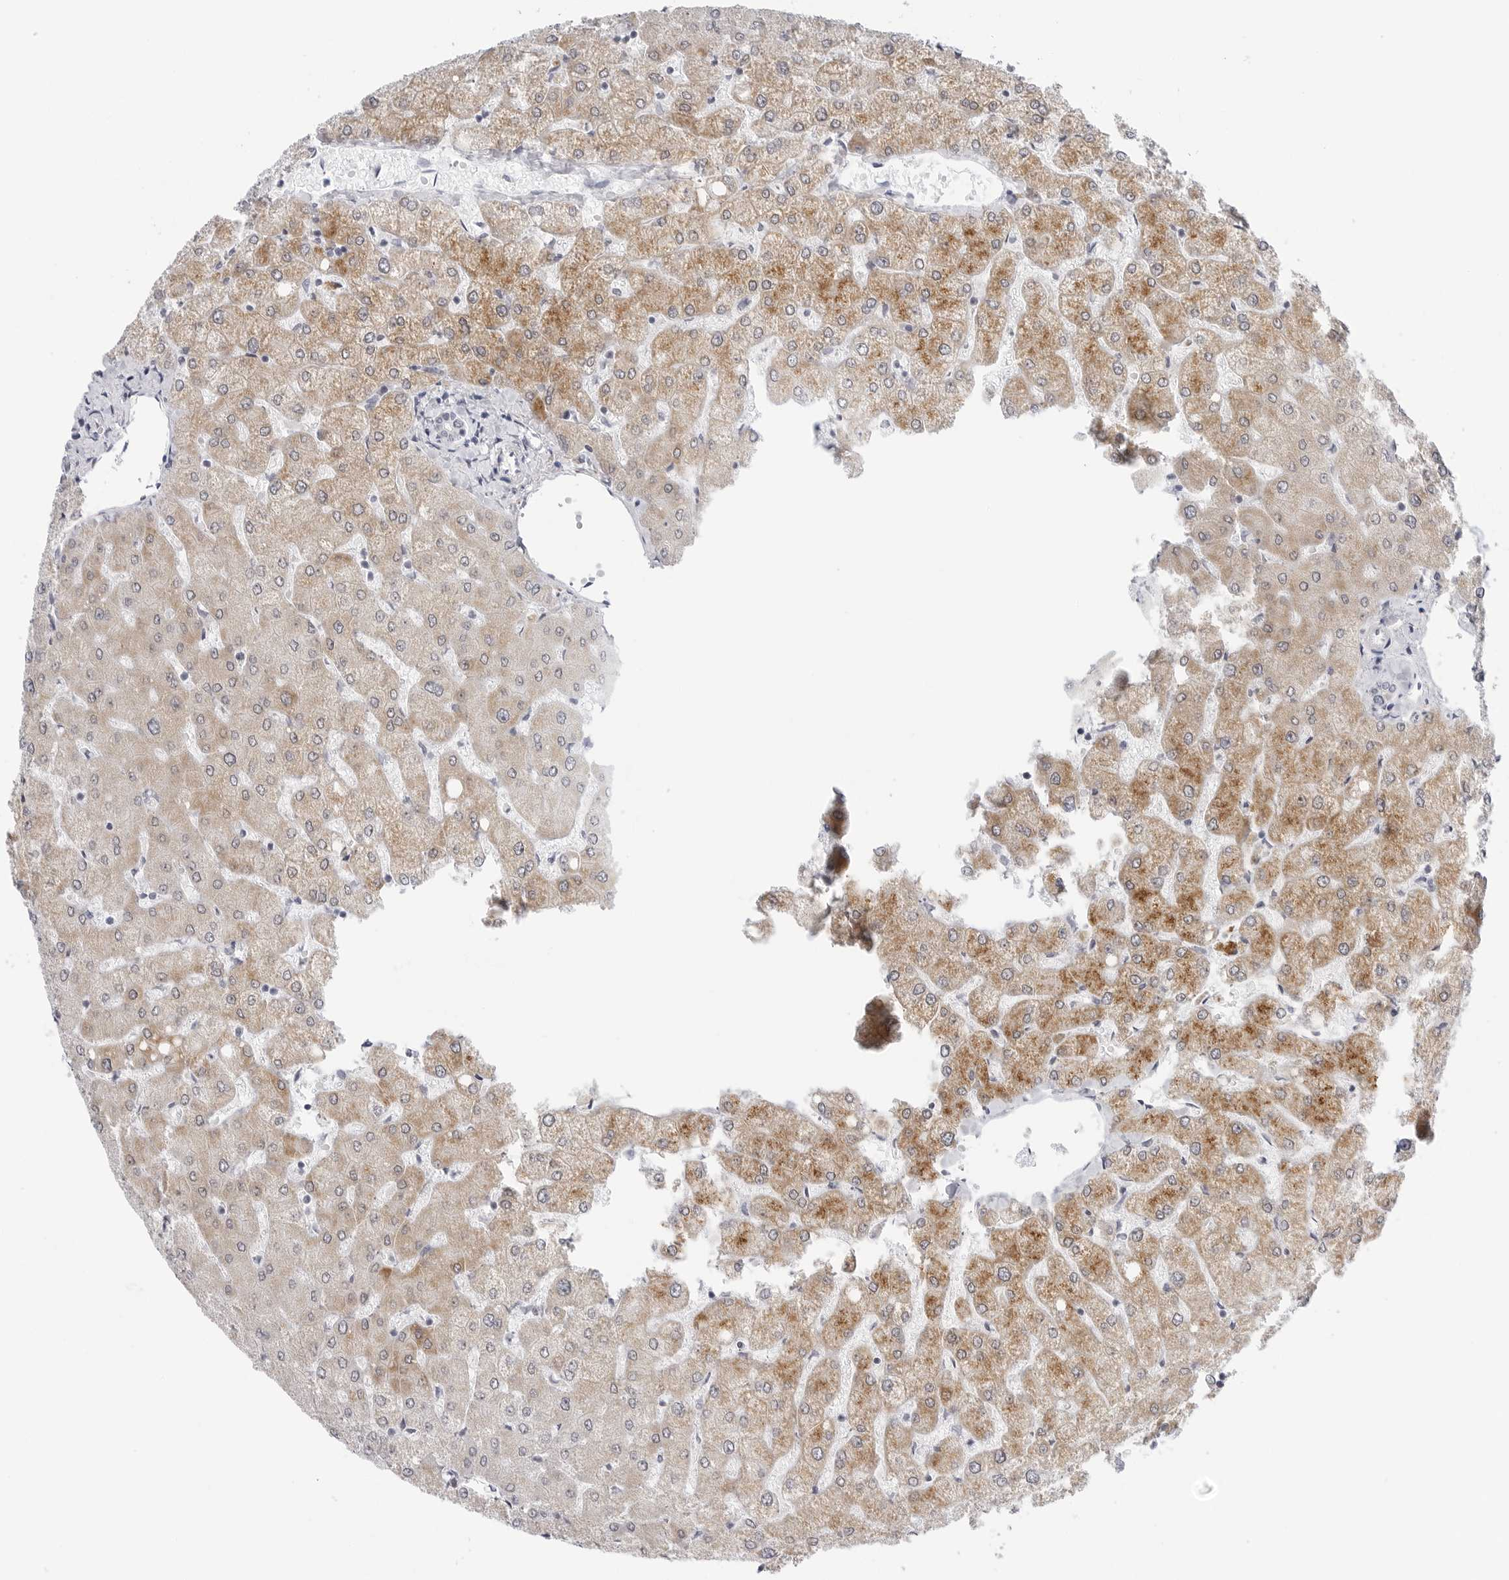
{"staining": {"intensity": "moderate", "quantity": "25%-75%", "location": "cytoplasmic/membranous"}, "tissue": "liver", "cell_type": "Cholangiocytes", "image_type": "normal", "snomed": [{"axis": "morphology", "description": "Normal tissue, NOS"}, {"axis": "topography", "description": "Liver"}], "caption": "DAB immunohistochemical staining of benign liver demonstrates moderate cytoplasmic/membranous protein positivity in about 25%-75% of cholangiocytes.", "gene": "HSPB7", "patient": {"sex": "female", "age": 54}}